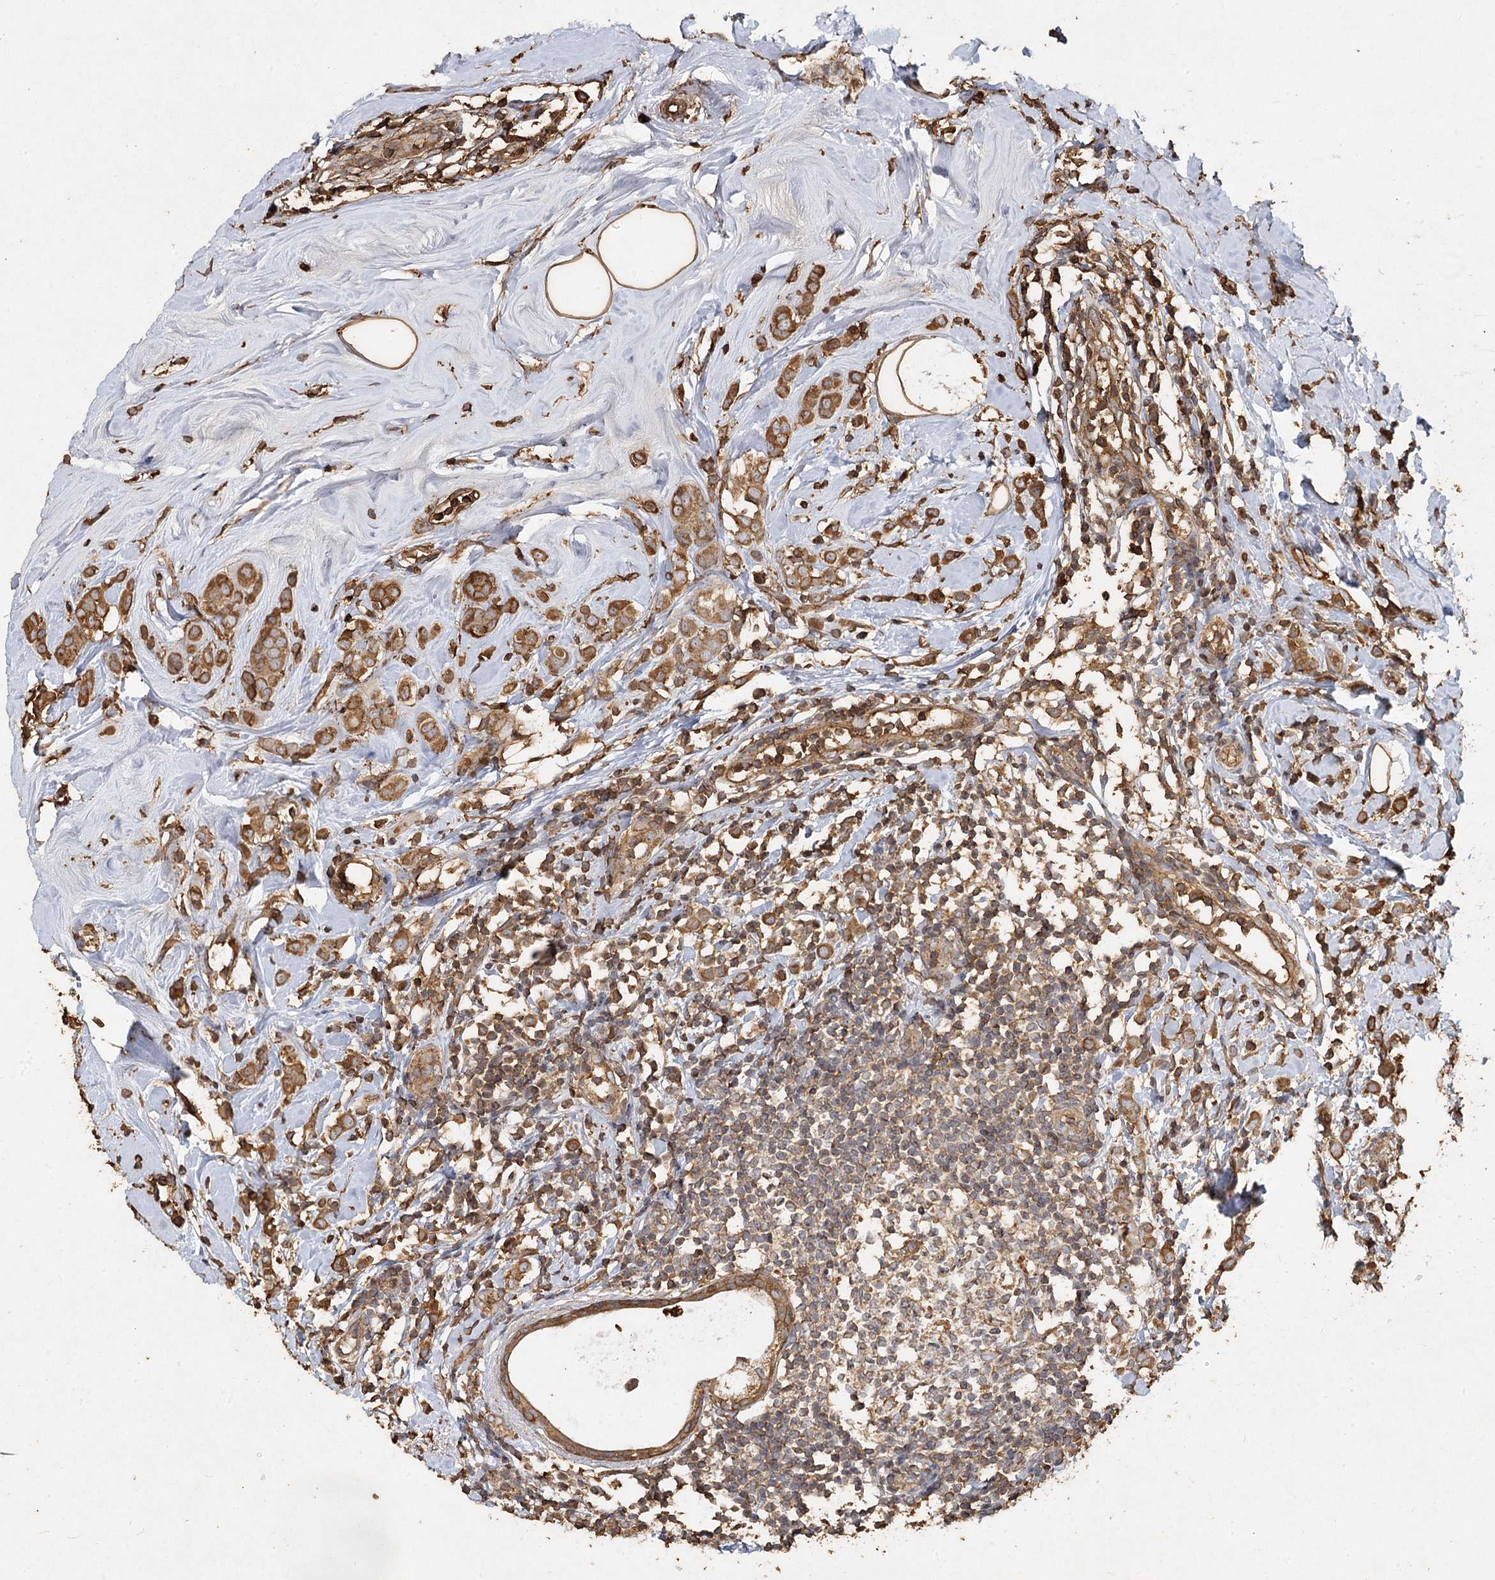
{"staining": {"intensity": "moderate", "quantity": ">75%", "location": "cytoplasmic/membranous"}, "tissue": "breast cancer", "cell_type": "Tumor cells", "image_type": "cancer", "snomed": [{"axis": "morphology", "description": "Lobular carcinoma"}, {"axis": "topography", "description": "Breast"}], "caption": "This photomicrograph displays IHC staining of breast cancer, with medium moderate cytoplasmic/membranous staining in about >75% of tumor cells.", "gene": "PIK3C2A", "patient": {"sex": "female", "age": 47}}